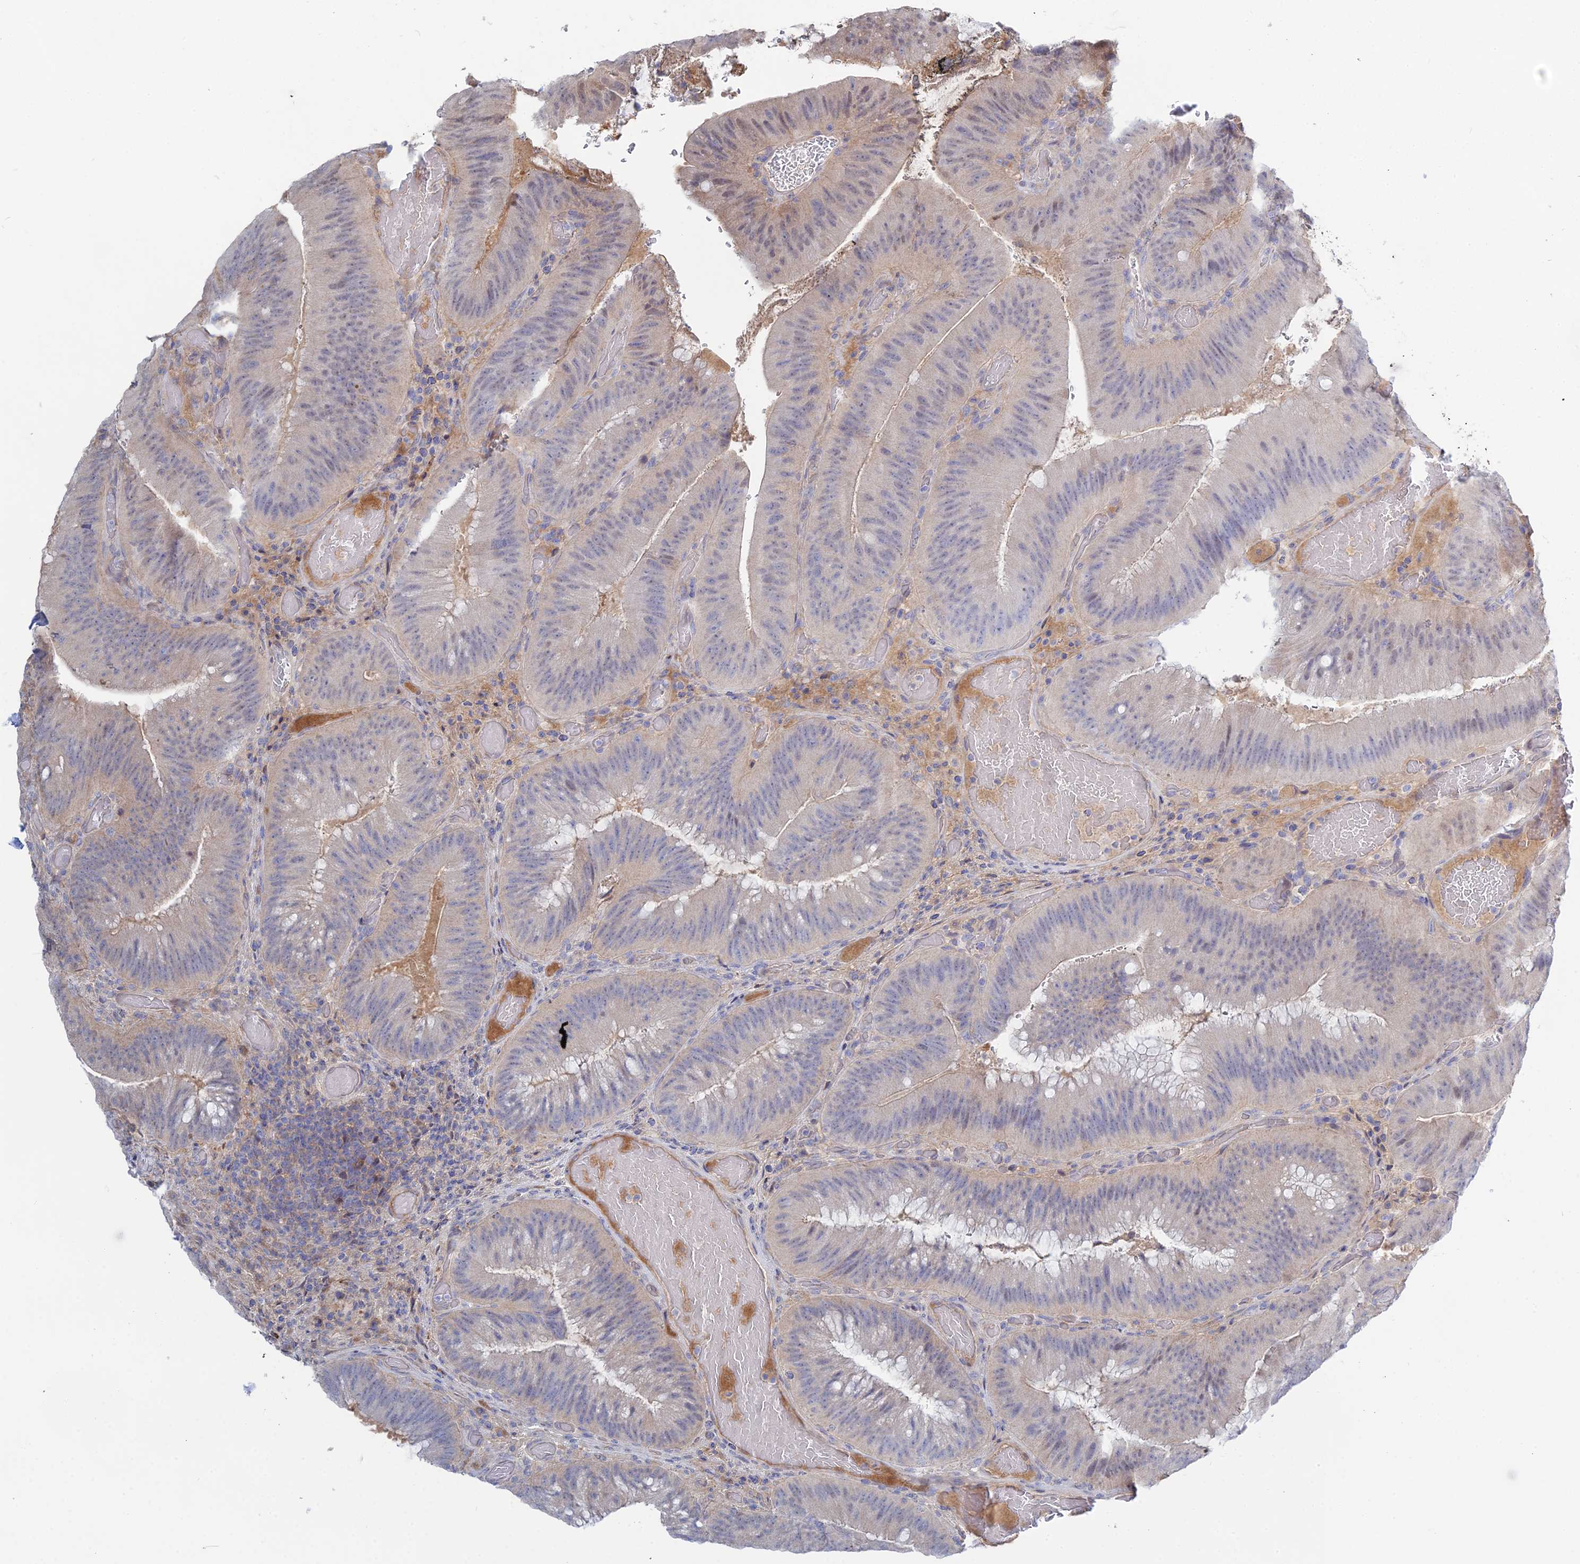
{"staining": {"intensity": "weak", "quantity": "25%-75%", "location": "nuclear"}, "tissue": "colorectal cancer", "cell_type": "Tumor cells", "image_type": "cancer", "snomed": [{"axis": "morphology", "description": "Adenocarcinoma, NOS"}, {"axis": "topography", "description": "Colon"}], "caption": "This is a micrograph of immunohistochemistry staining of adenocarcinoma (colorectal), which shows weak staining in the nuclear of tumor cells.", "gene": "DNAH14", "patient": {"sex": "female", "age": 43}}